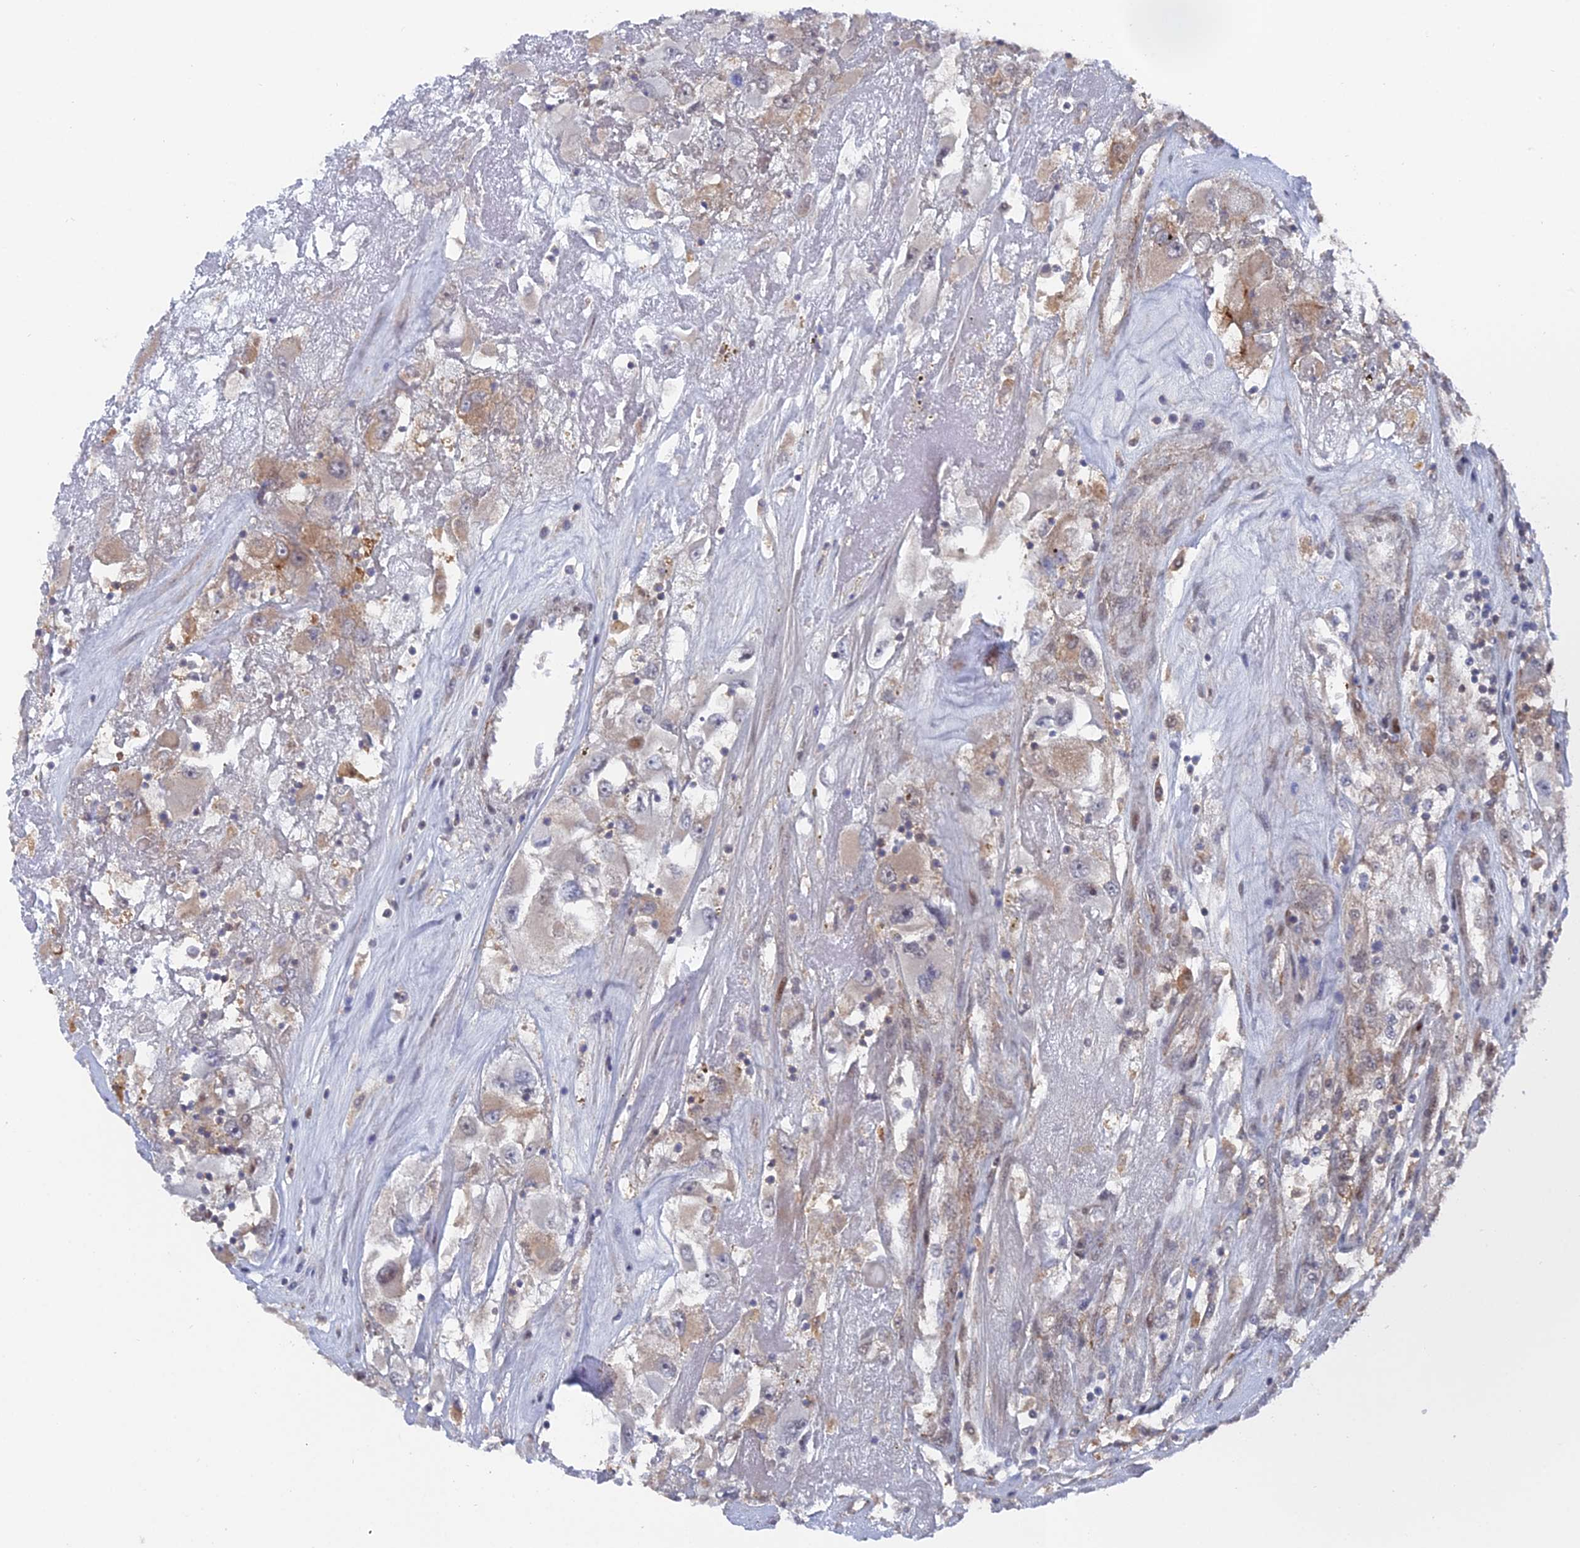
{"staining": {"intensity": "moderate", "quantity": "<25%", "location": "cytoplasmic/membranous"}, "tissue": "renal cancer", "cell_type": "Tumor cells", "image_type": "cancer", "snomed": [{"axis": "morphology", "description": "Adenocarcinoma, NOS"}, {"axis": "topography", "description": "Kidney"}], "caption": "Protein analysis of adenocarcinoma (renal) tissue exhibits moderate cytoplasmic/membranous staining in approximately <25% of tumor cells.", "gene": "UNC5D", "patient": {"sex": "female", "age": 52}}